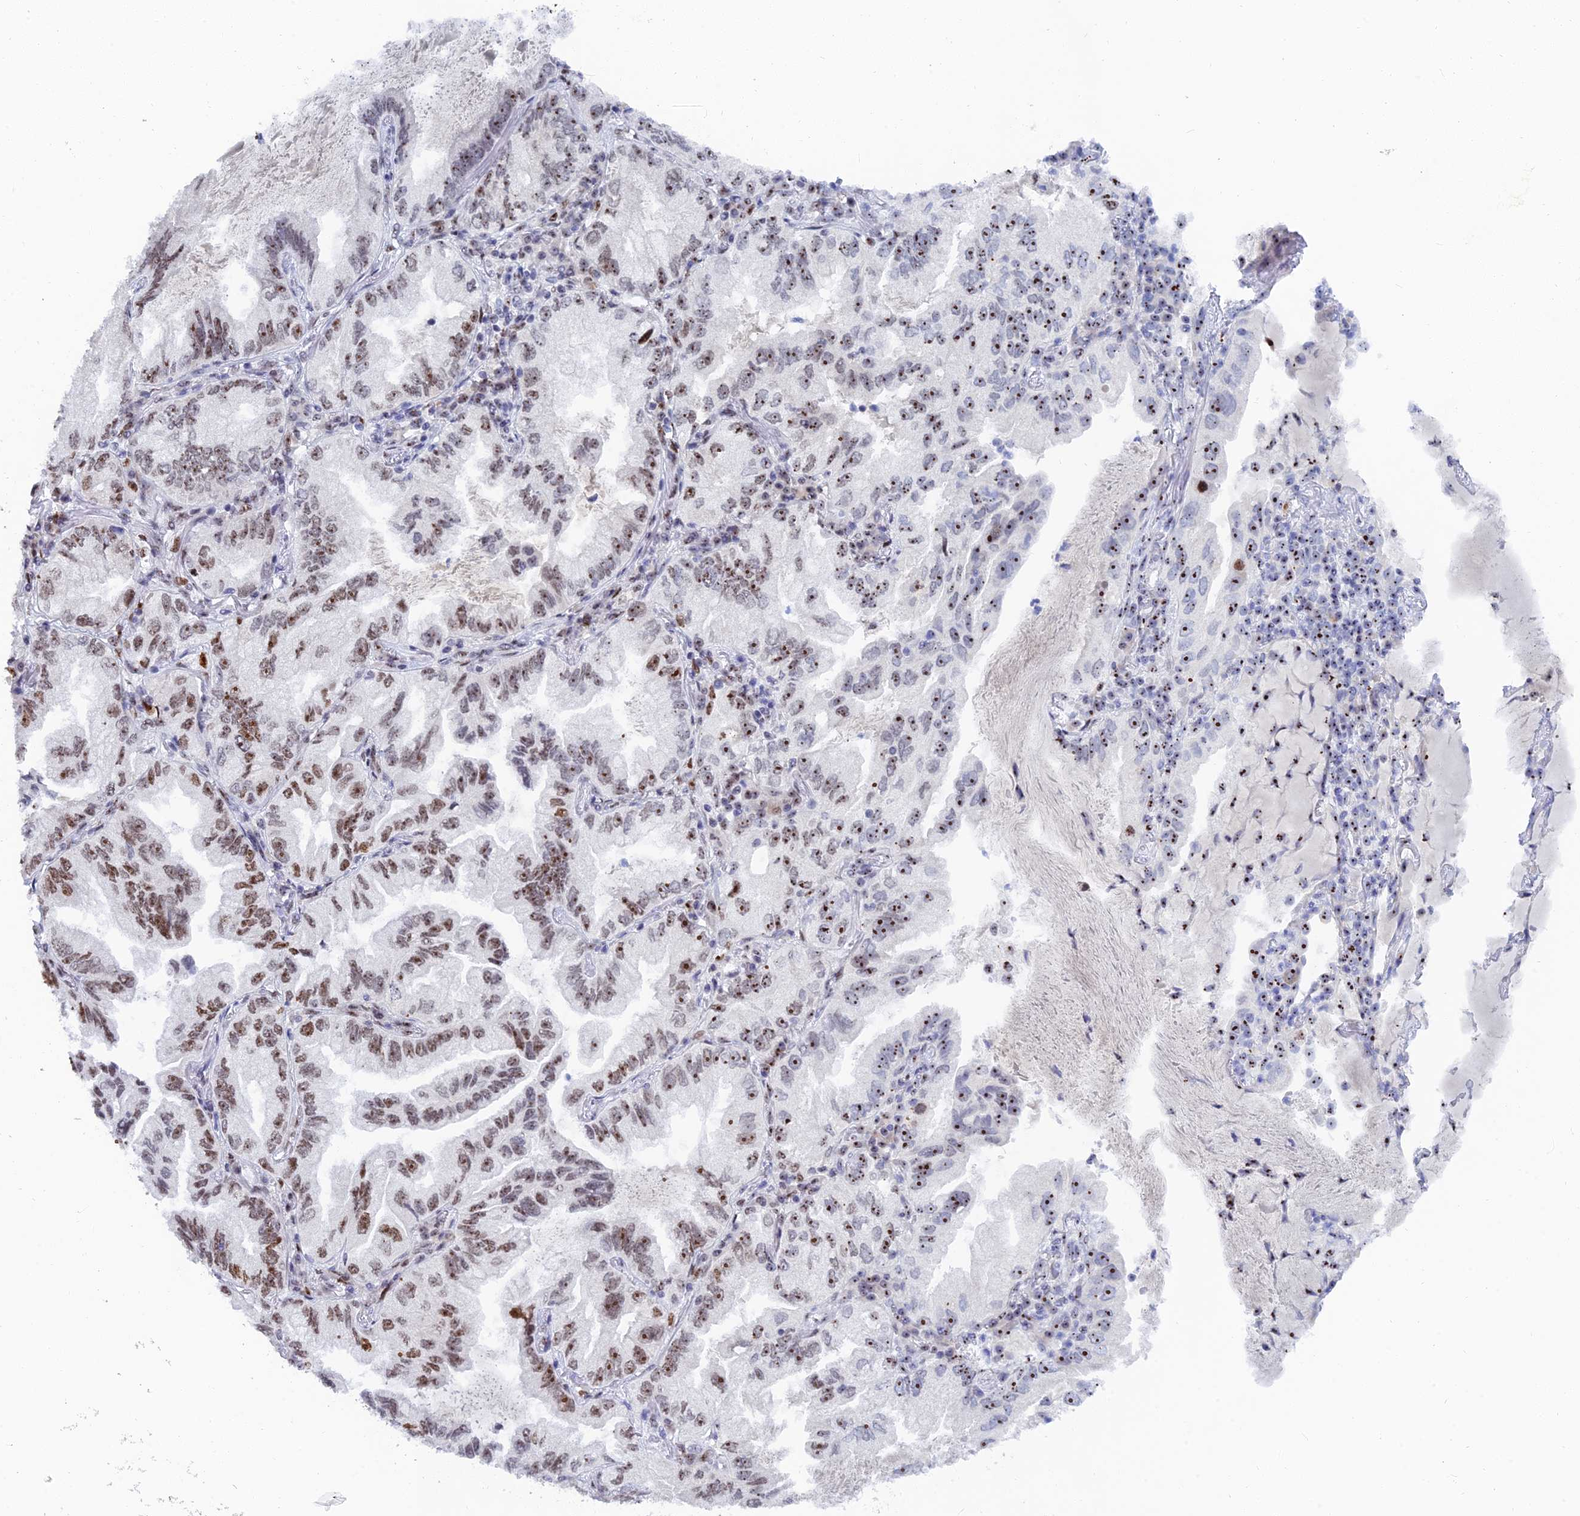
{"staining": {"intensity": "moderate", "quantity": ">75%", "location": "nuclear"}, "tissue": "lung cancer", "cell_type": "Tumor cells", "image_type": "cancer", "snomed": [{"axis": "morphology", "description": "Adenocarcinoma, NOS"}, {"axis": "topography", "description": "Lung"}], "caption": "Tumor cells display medium levels of moderate nuclear positivity in about >75% of cells in human adenocarcinoma (lung). The protein is stained brown, and the nuclei are stained in blue (DAB IHC with brightfield microscopy, high magnification).", "gene": "RSL1D1", "patient": {"sex": "female", "age": 69}}